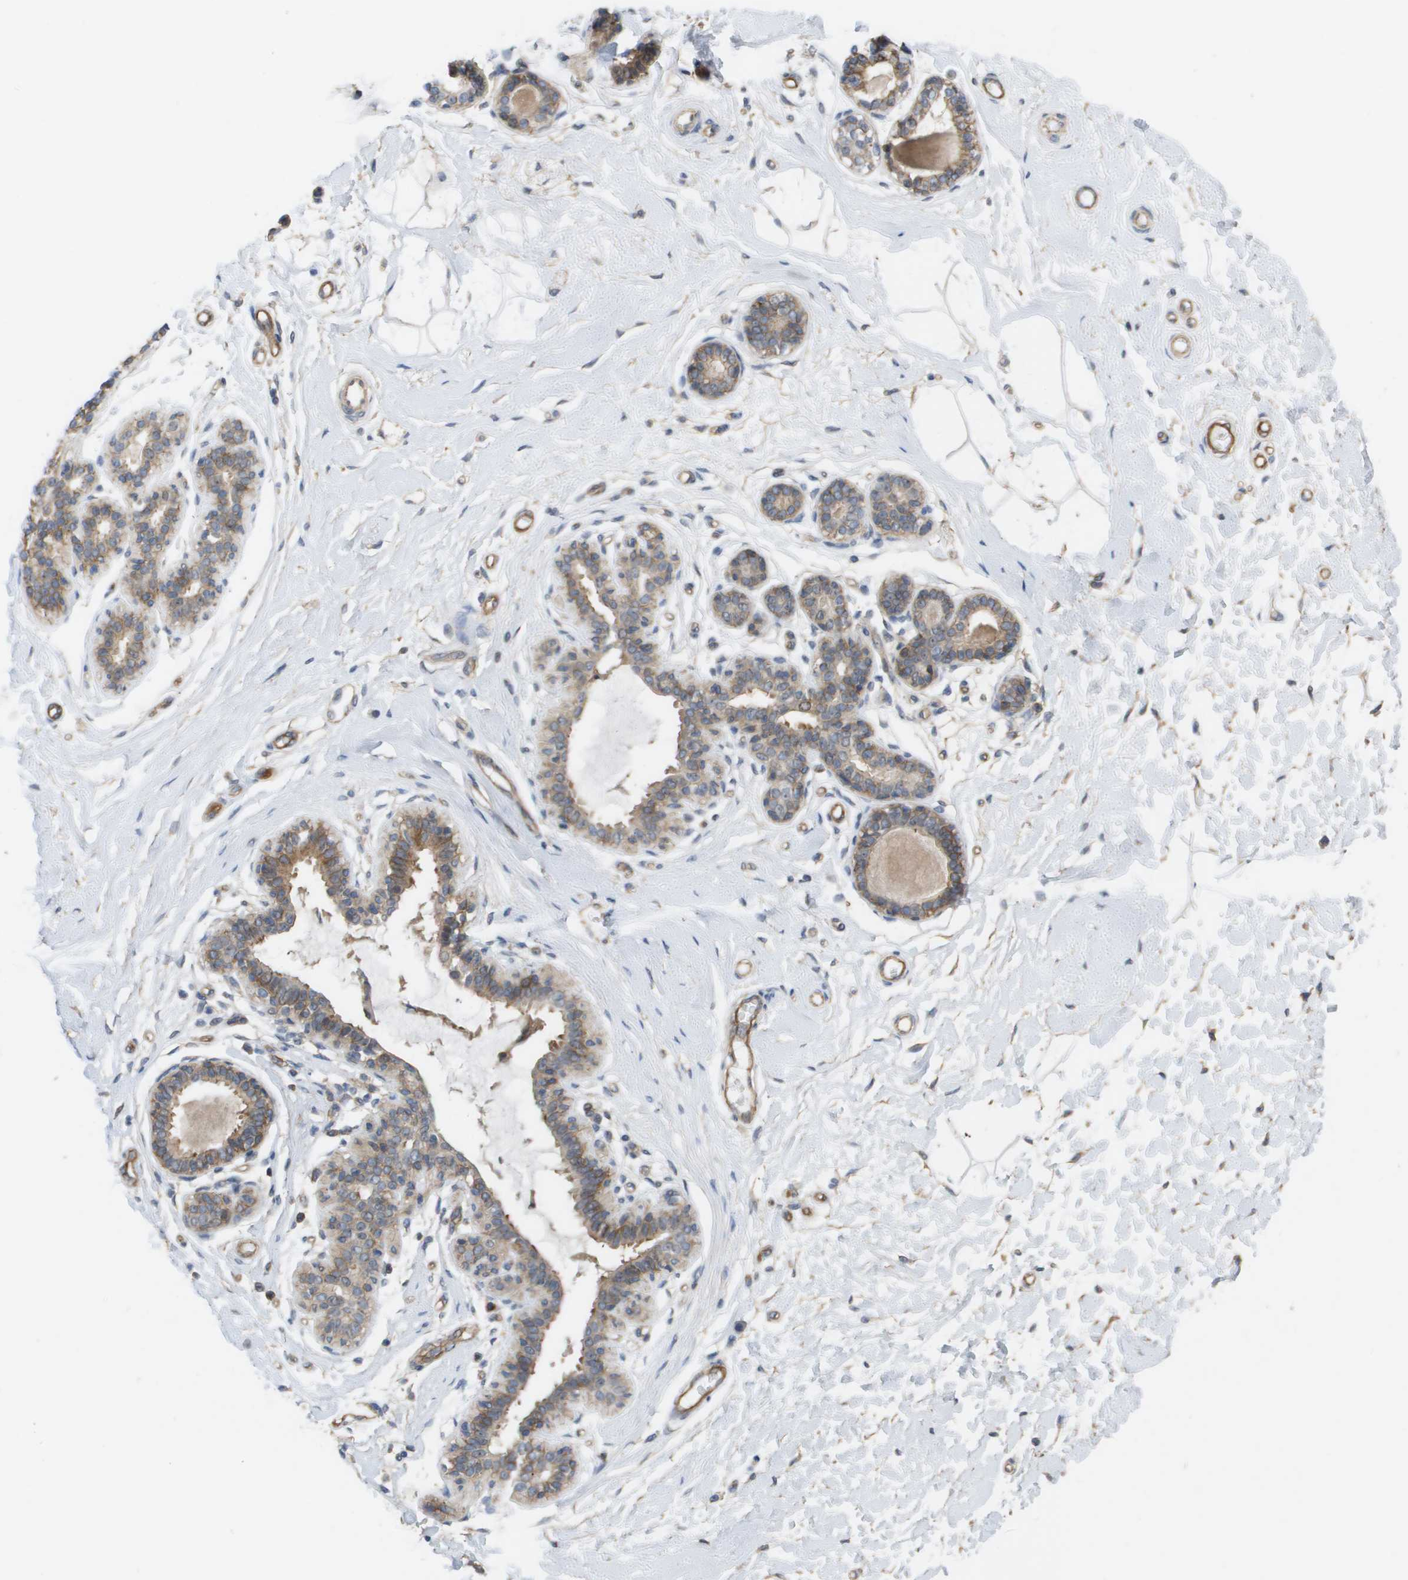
{"staining": {"intensity": "weak", "quantity": "25%-75%", "location": "cytoplasmic/membranous"}, "tissue": "breast", "cell_type": "Adipocytes", "image_type": "normal", "snomed": [{"axis": "morphology", "description": "Normal tissue, NOS"}, {"axis": "morphology", "description": "Lobular carcinoma"}, {"axis": "topography", "description": "Breast"}], "caption": "Immunohistochemistry of benign breast reveals low levels of weak cytoplasmic/membranous expression in about 25%-75% of adipocytes.", "gene": "MTARC2", "patient": {"sex": "female", "age": 59}}